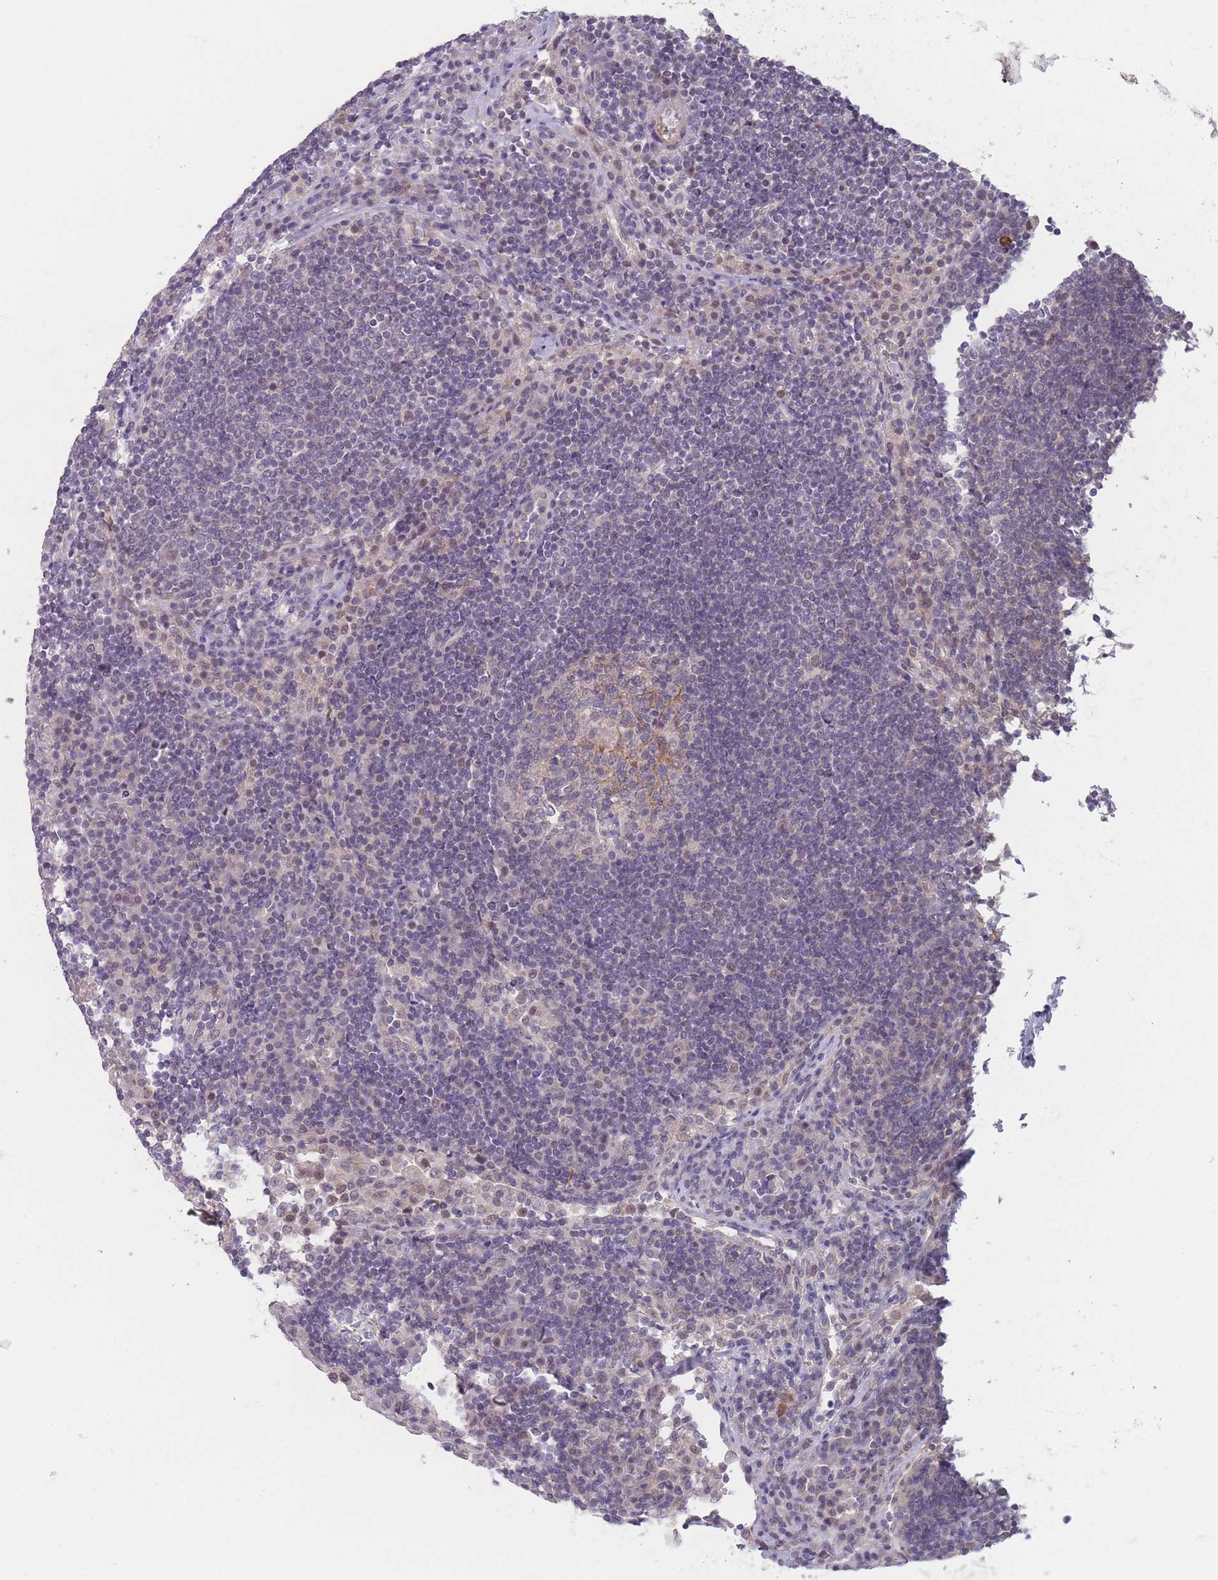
{"staining": {"intensity": "negative", "quantity": "none", "location": "none"}, "tissue": "lymph node", "cell_type": "Germinal center cells", "image_type": "normal", "snomed": [{"axis": "morphology", "description": "Normal tissue, NOS"}, {"axis": "topography", "description": "Lymph node"}], "caption": "DAB immunohistochemical staining of benign lymph node shows no significant staining in germinal center cells. Brightfield microscopy of immunohistochemistry stained with DAB (3,3'-diaminobenzidine) (brown) and hematoxylin (blue), captured at high magnification.", "gene": "ANKRD10", "patient": {"sex": "female", "age": 53}}